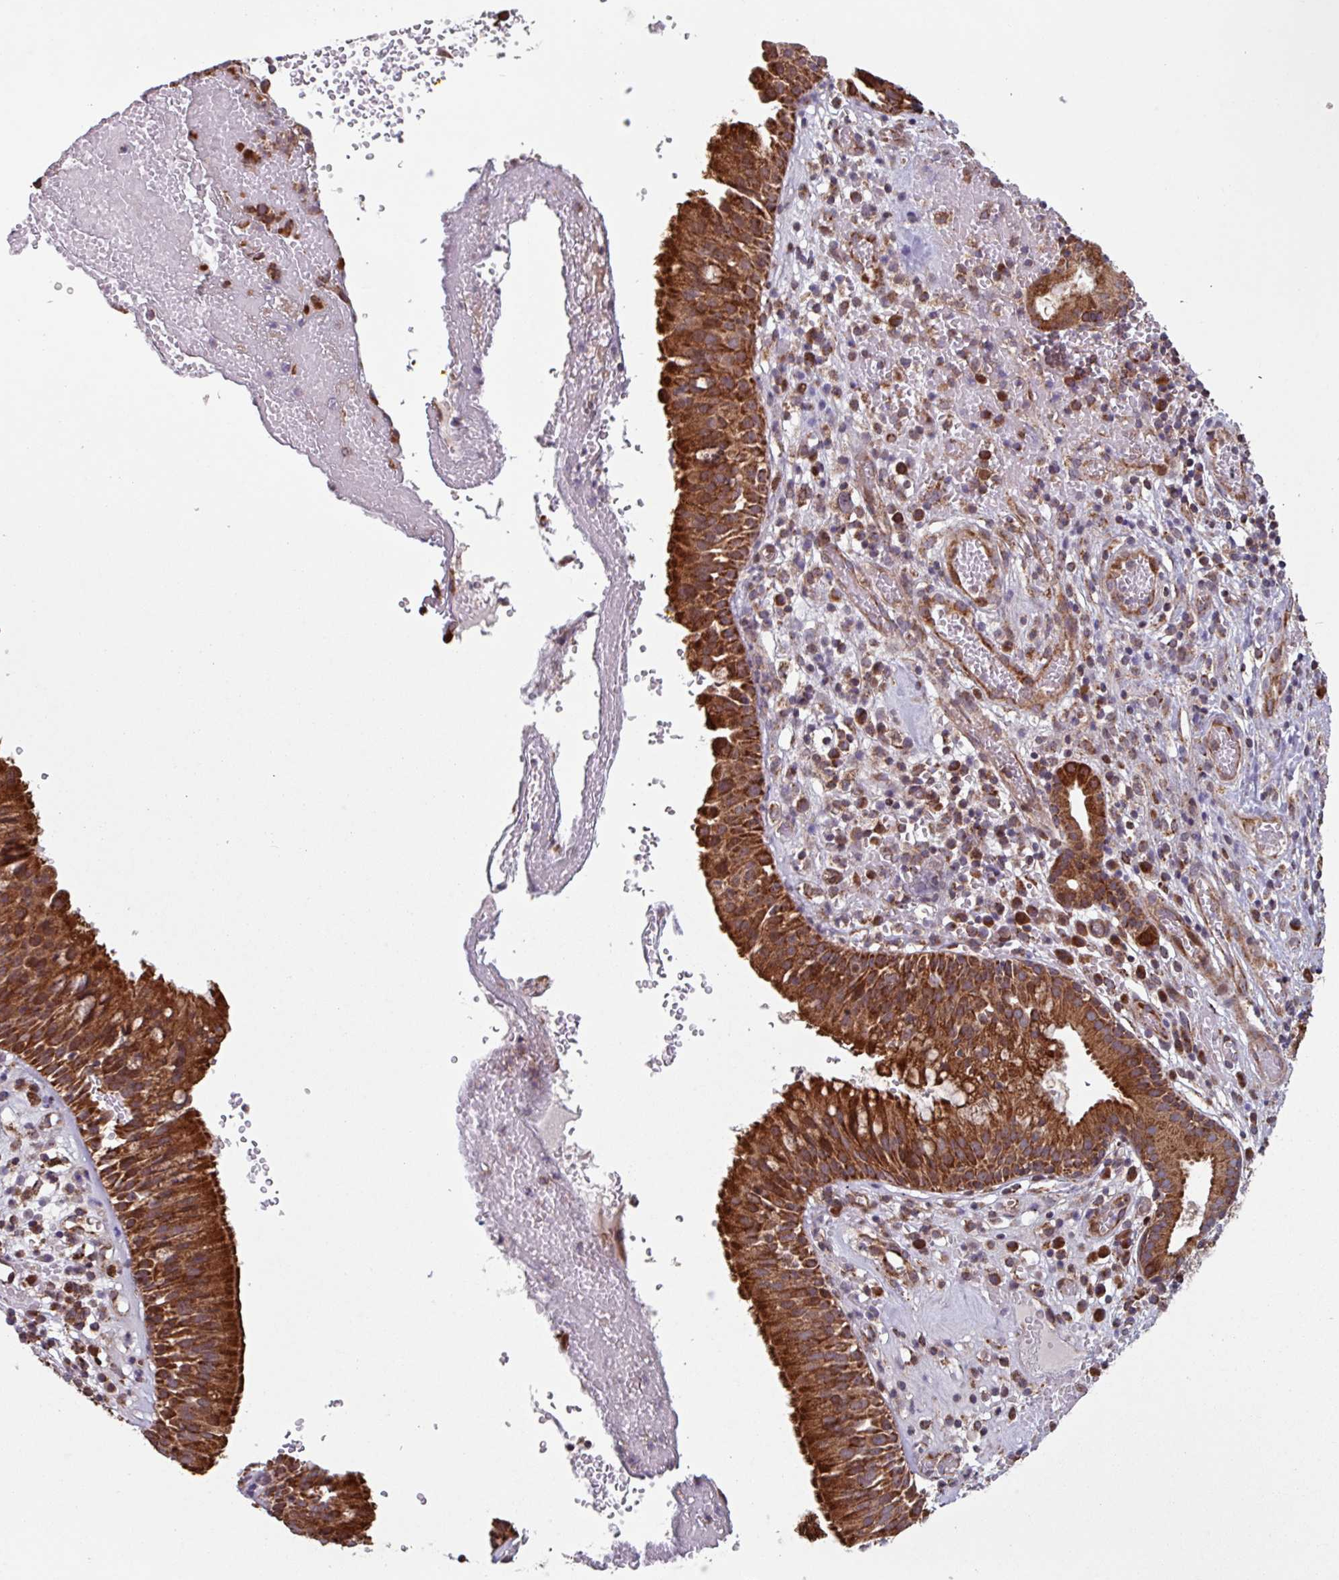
{"staining": {"intensity": "strong", "quantity": ">75%", "location": "cytoplasmic/membranous"}, "tissue": "nasopharynx", "cell_type": "Respiratory epithelial cells", "image_type": "normal", "snomed": [{"axis": "morphology", "description": "Normal tissue, NOS"}, {"axis": "topography", "description": "Nasopharynx"}], "caption": "Strong cytoplasmic/membranous positivity is identified in approximately >75% of respiratory epithelial cells in normal nasopharynx. (DAB (3,3'-diaminobenzidine) = brown stain, brightfield microscopy at high magnification).", "gene": "COX7C", "patient": {"sex": "male", "age": 65}}